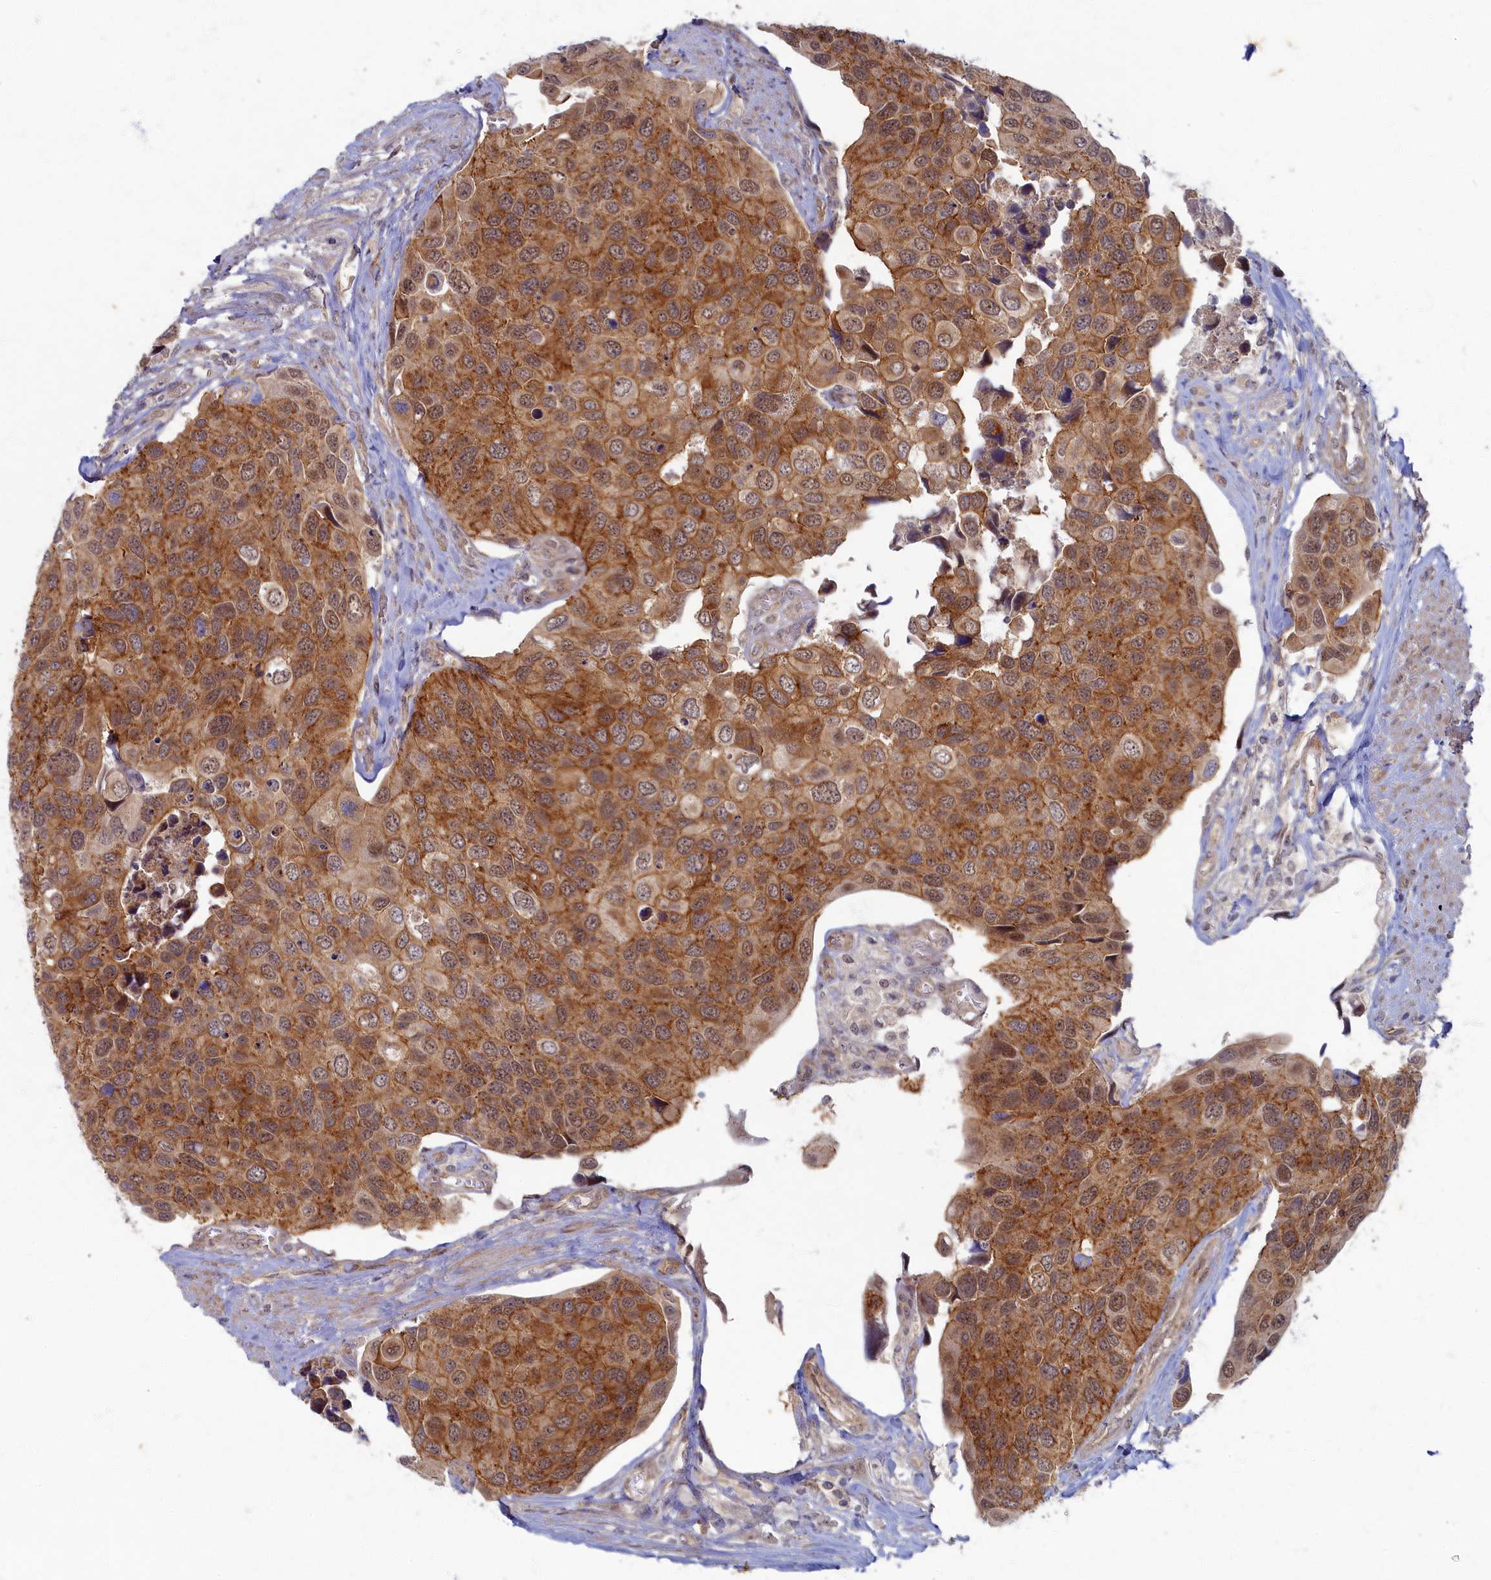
{"staining": {"intensity": "moderate", "quantity": ">75%", "location": "cytoplasmic/membranous,nuclear"}, "tissue": "urothelial cancer", "cell_type": "Tumor cells", "image_type": "cancer", "snomed": [{"axis": "morphology", "description": "Urothelial carcinoma, High grade"}, {"axis": "topography", "description": "Urinary bladder"}], "caption": "Urothelial cancer was stained to show a protein in brown. There is medium levels of moderate cytoplasmic/membranous and nuclear staining in about >75% of tumor cells. The staining was performed using DAB (3,3'-diaminobenzidine), with brown indicating positive protein expression. Nuclei are stained blue with hematoxylin.", "gene": "WDR59", "patient": {"sex": "male", "age": 74}}